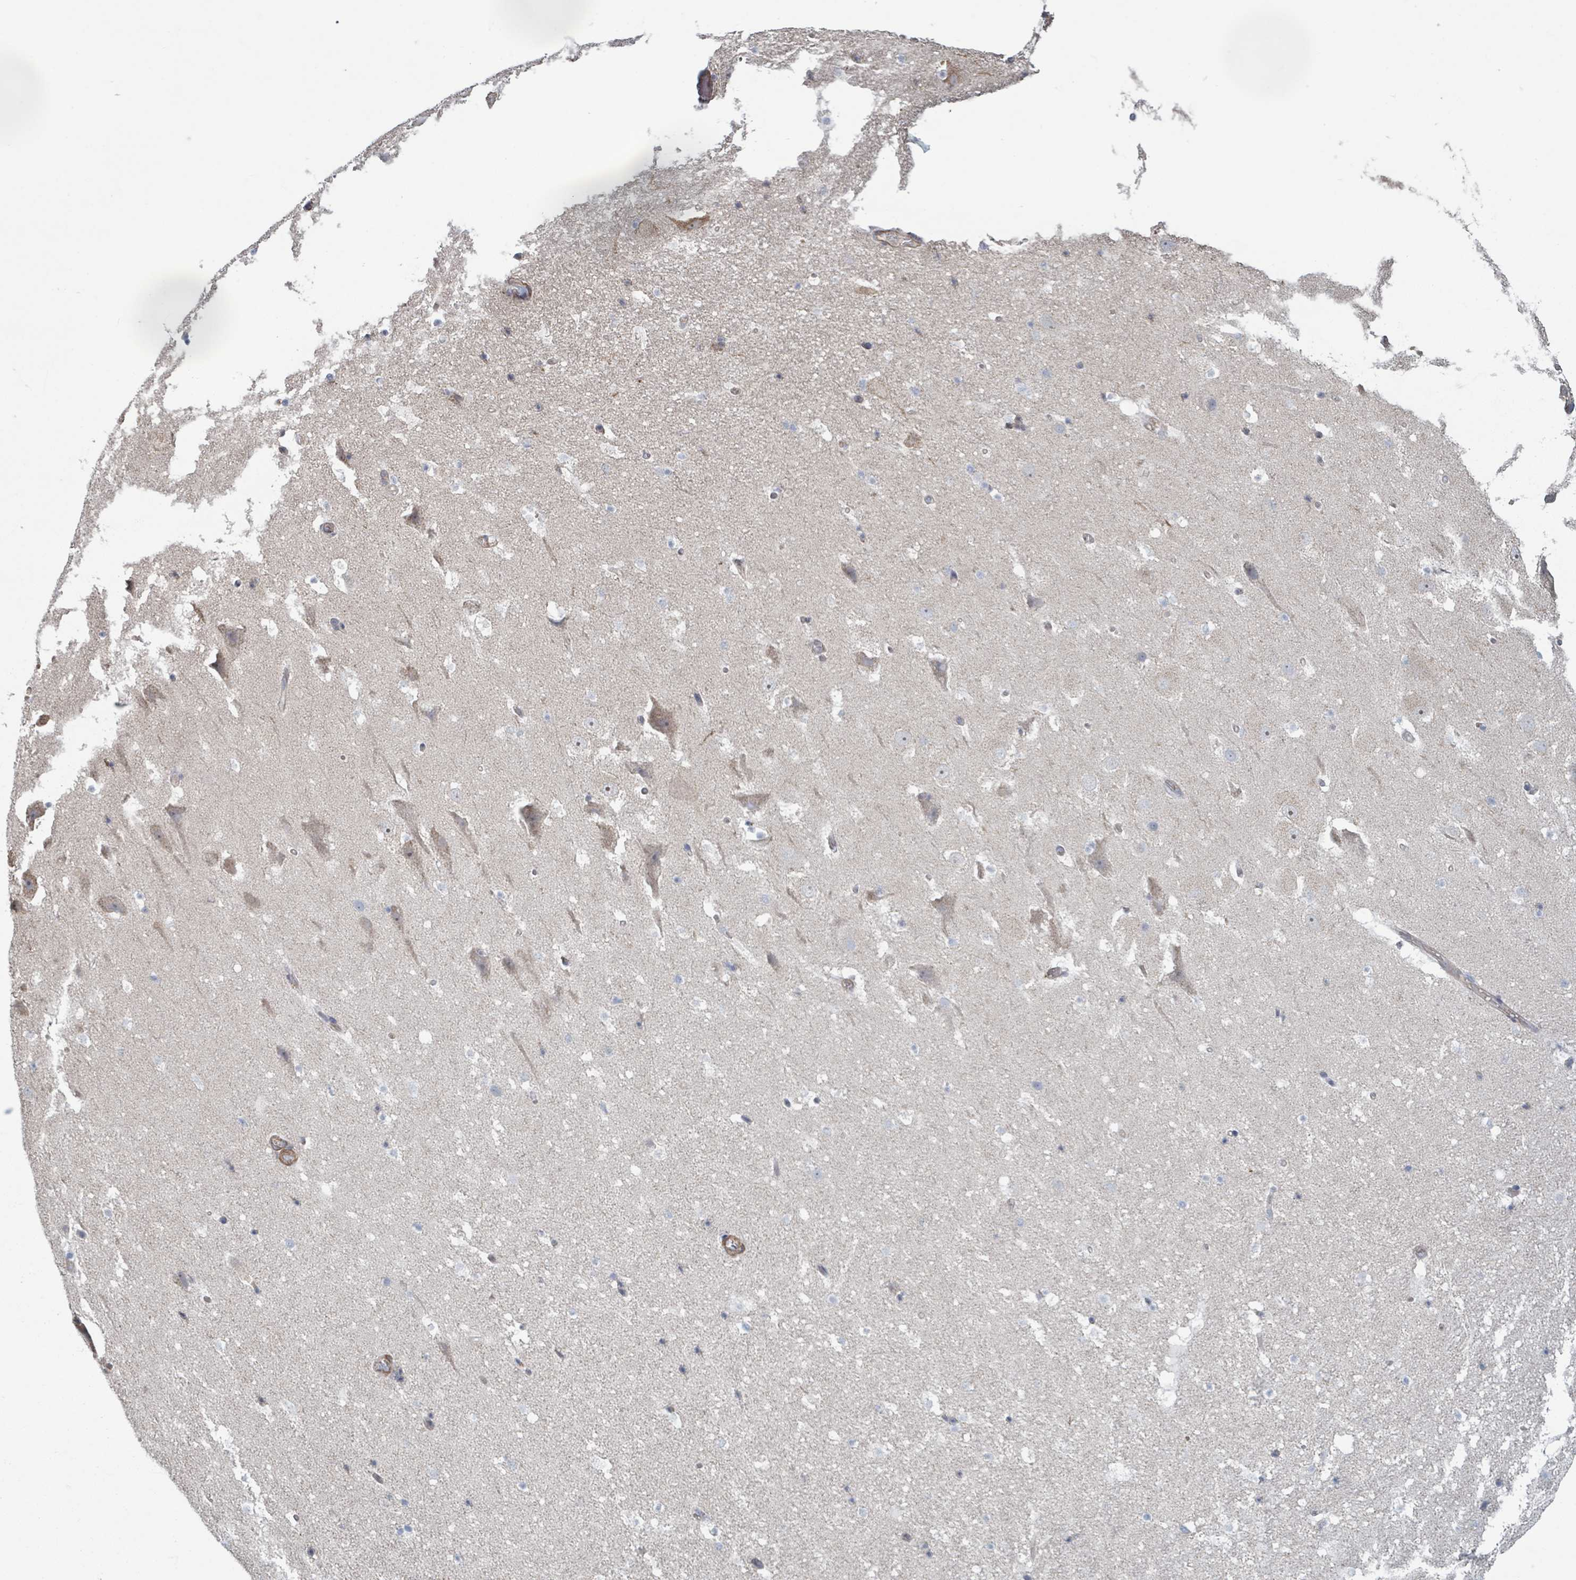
{"staining": {"intensity": "negative", "quantity": "none", "location": "none"}, "tissue": "hippocampus", "cell_type": "Glial cells", "image_type": "normal", "snomed": [{"axis": "morphology", "description": "Normal tissue, NOS"}, {"axis": "topography", "description": "Hippocampus"}], "caption": "DAB (3,3'-diaminobenzidine) immunohistochemical staining of benign human hippocampus shows no significant expression in glial cells.", "gene": "ADCK1", "patient": {"sex": "male", "age": 37}}